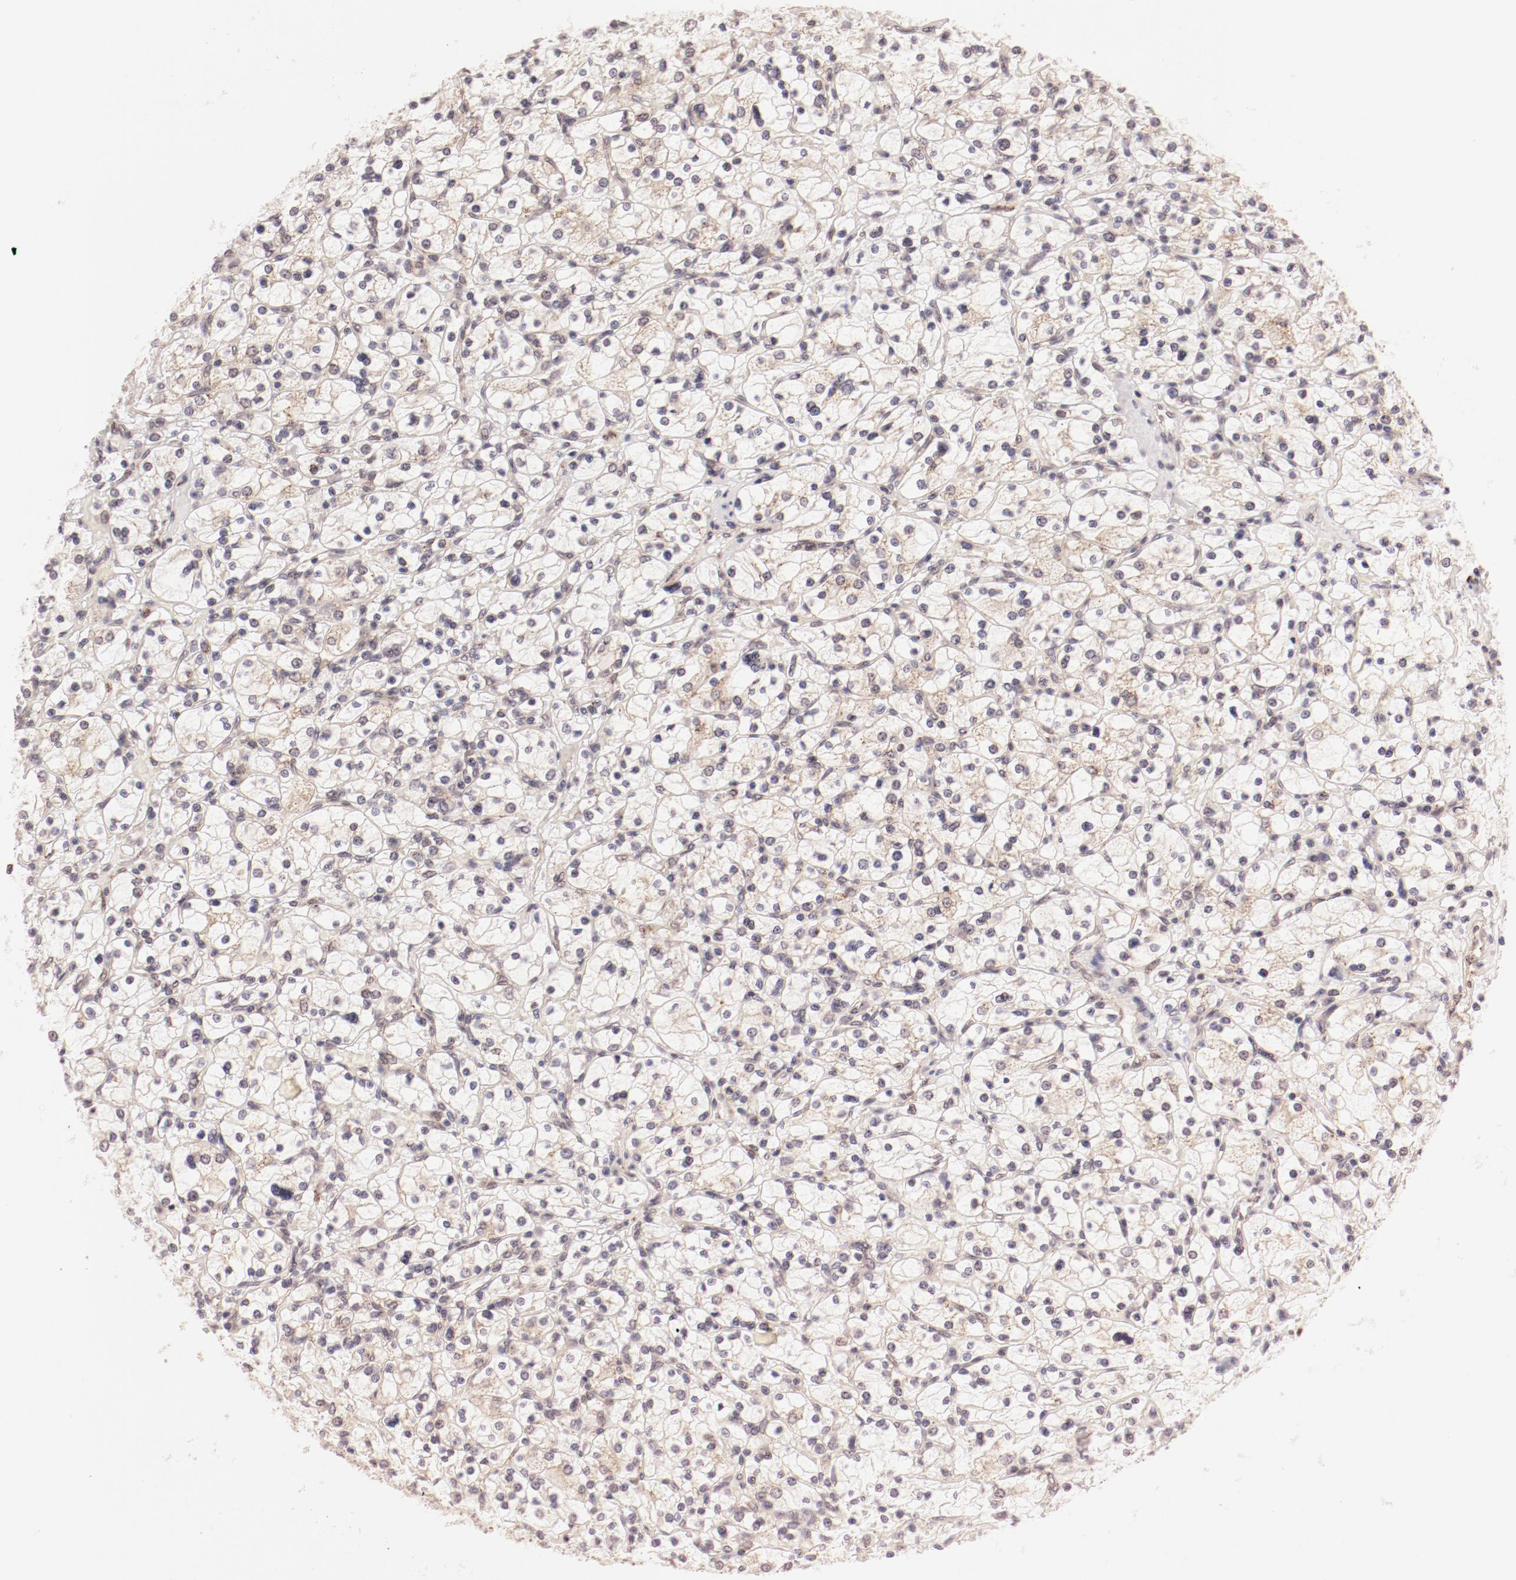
{"staining": {"intensity": "negative", "quantity": "none", "location": "none"}, "tissue": "renal cancer", "cell_type": "Tumor cells", "image_type": "cancer", "snomed": [{"axis": "morphology", "description": "Adenocarcinoma, NOS"}, {"axis": "topography", "description": "Kidney"}], "caption": "Tumor cells are negative for brown protein staining in adenocarcinoma (renal).", "gene": "RPL12", "patient": {"sex": "female", "age": 83}}